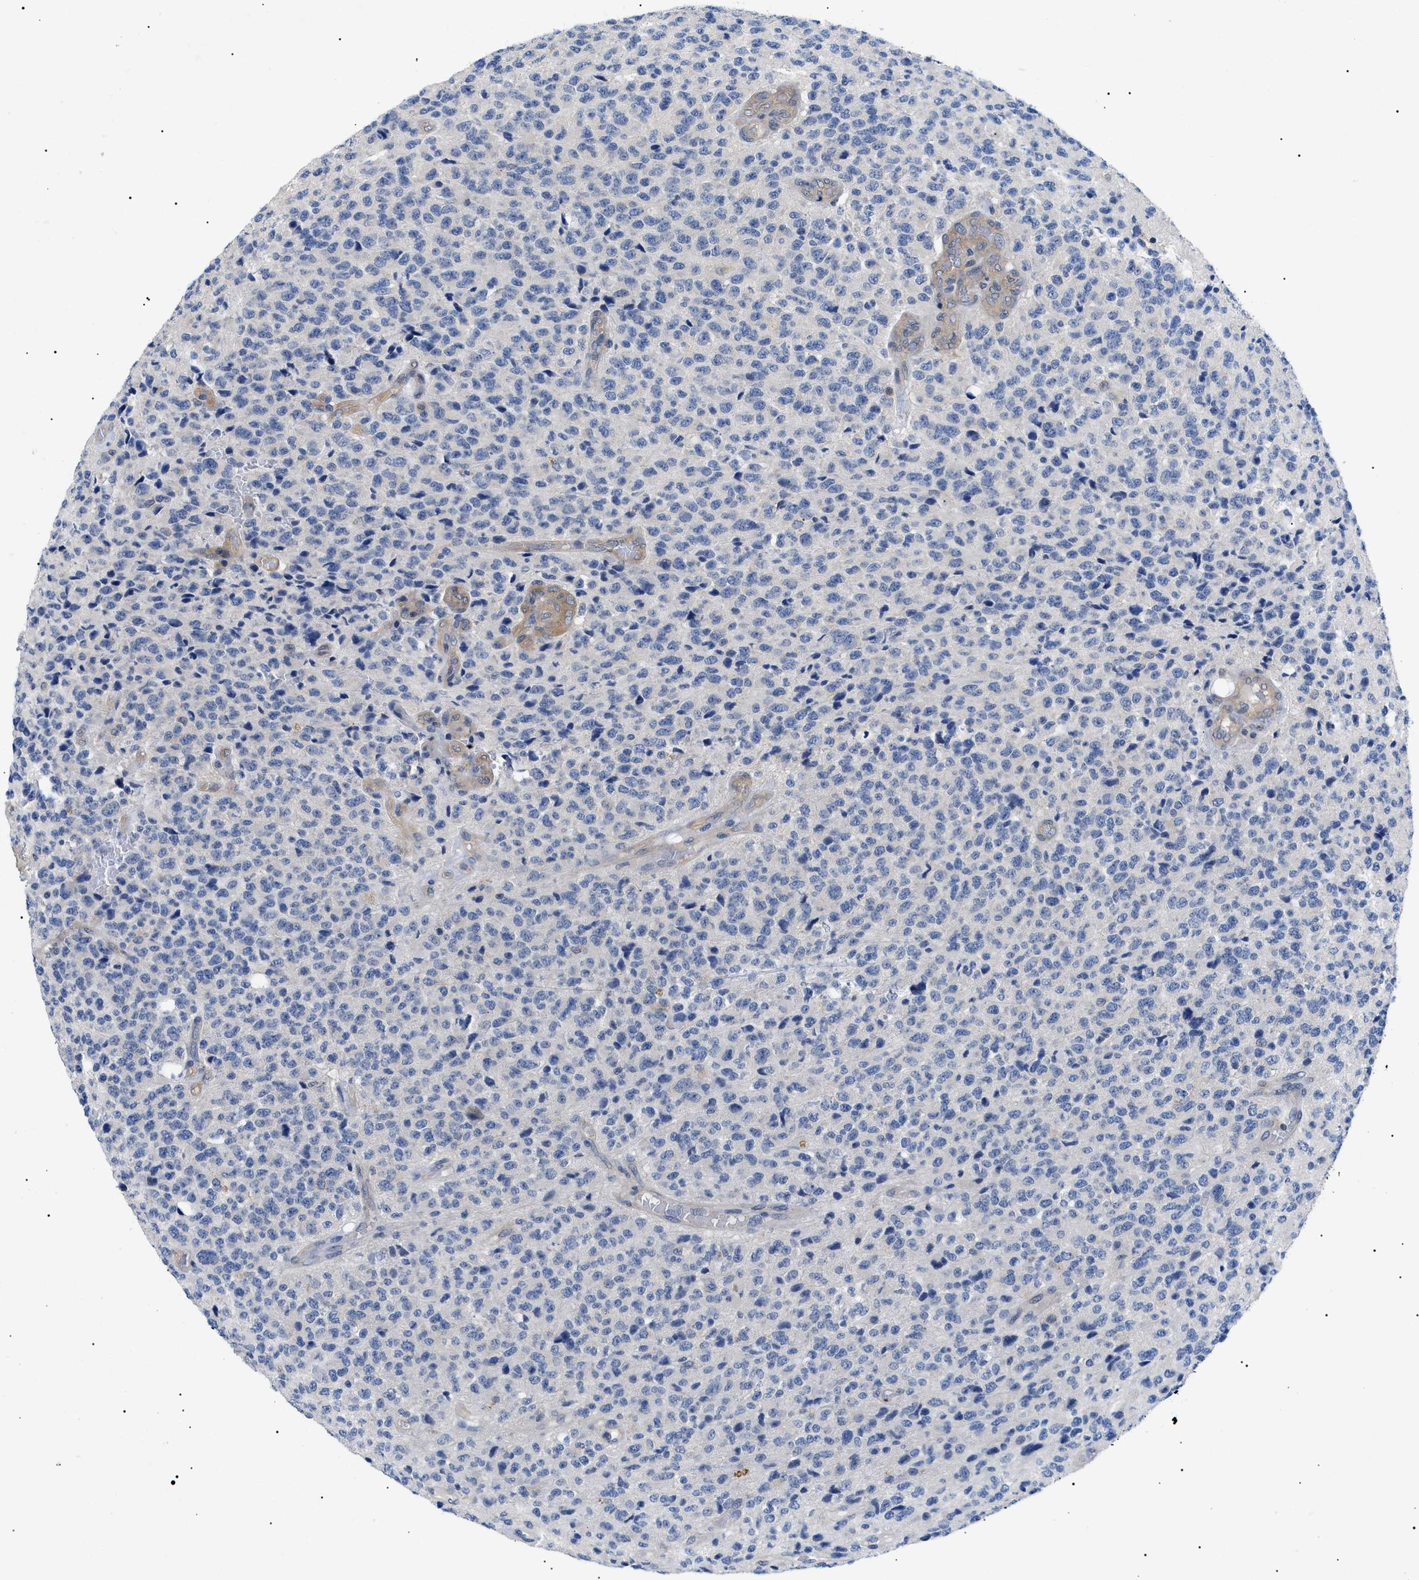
{"staining": {"intensity": "negative", "quantity": "none", "location": "none"}, "tissue": "glioma", "cell_type": "Tumor cells", "image_type": "cancer", "snomed": [{"axis": "morphology", "description": "Glioma, malignant, High grade"}, {"axis": "topography", "description": "pancreas cauda"}], "caption": "DAB (3,3'-diaminobenzidine) immunohistochemical staining of human high-grade glioma (malignant) displays no significant expression in tumor cells.", "gene": "RIPK1", "patient": {"sex": "male", "age": 60}}